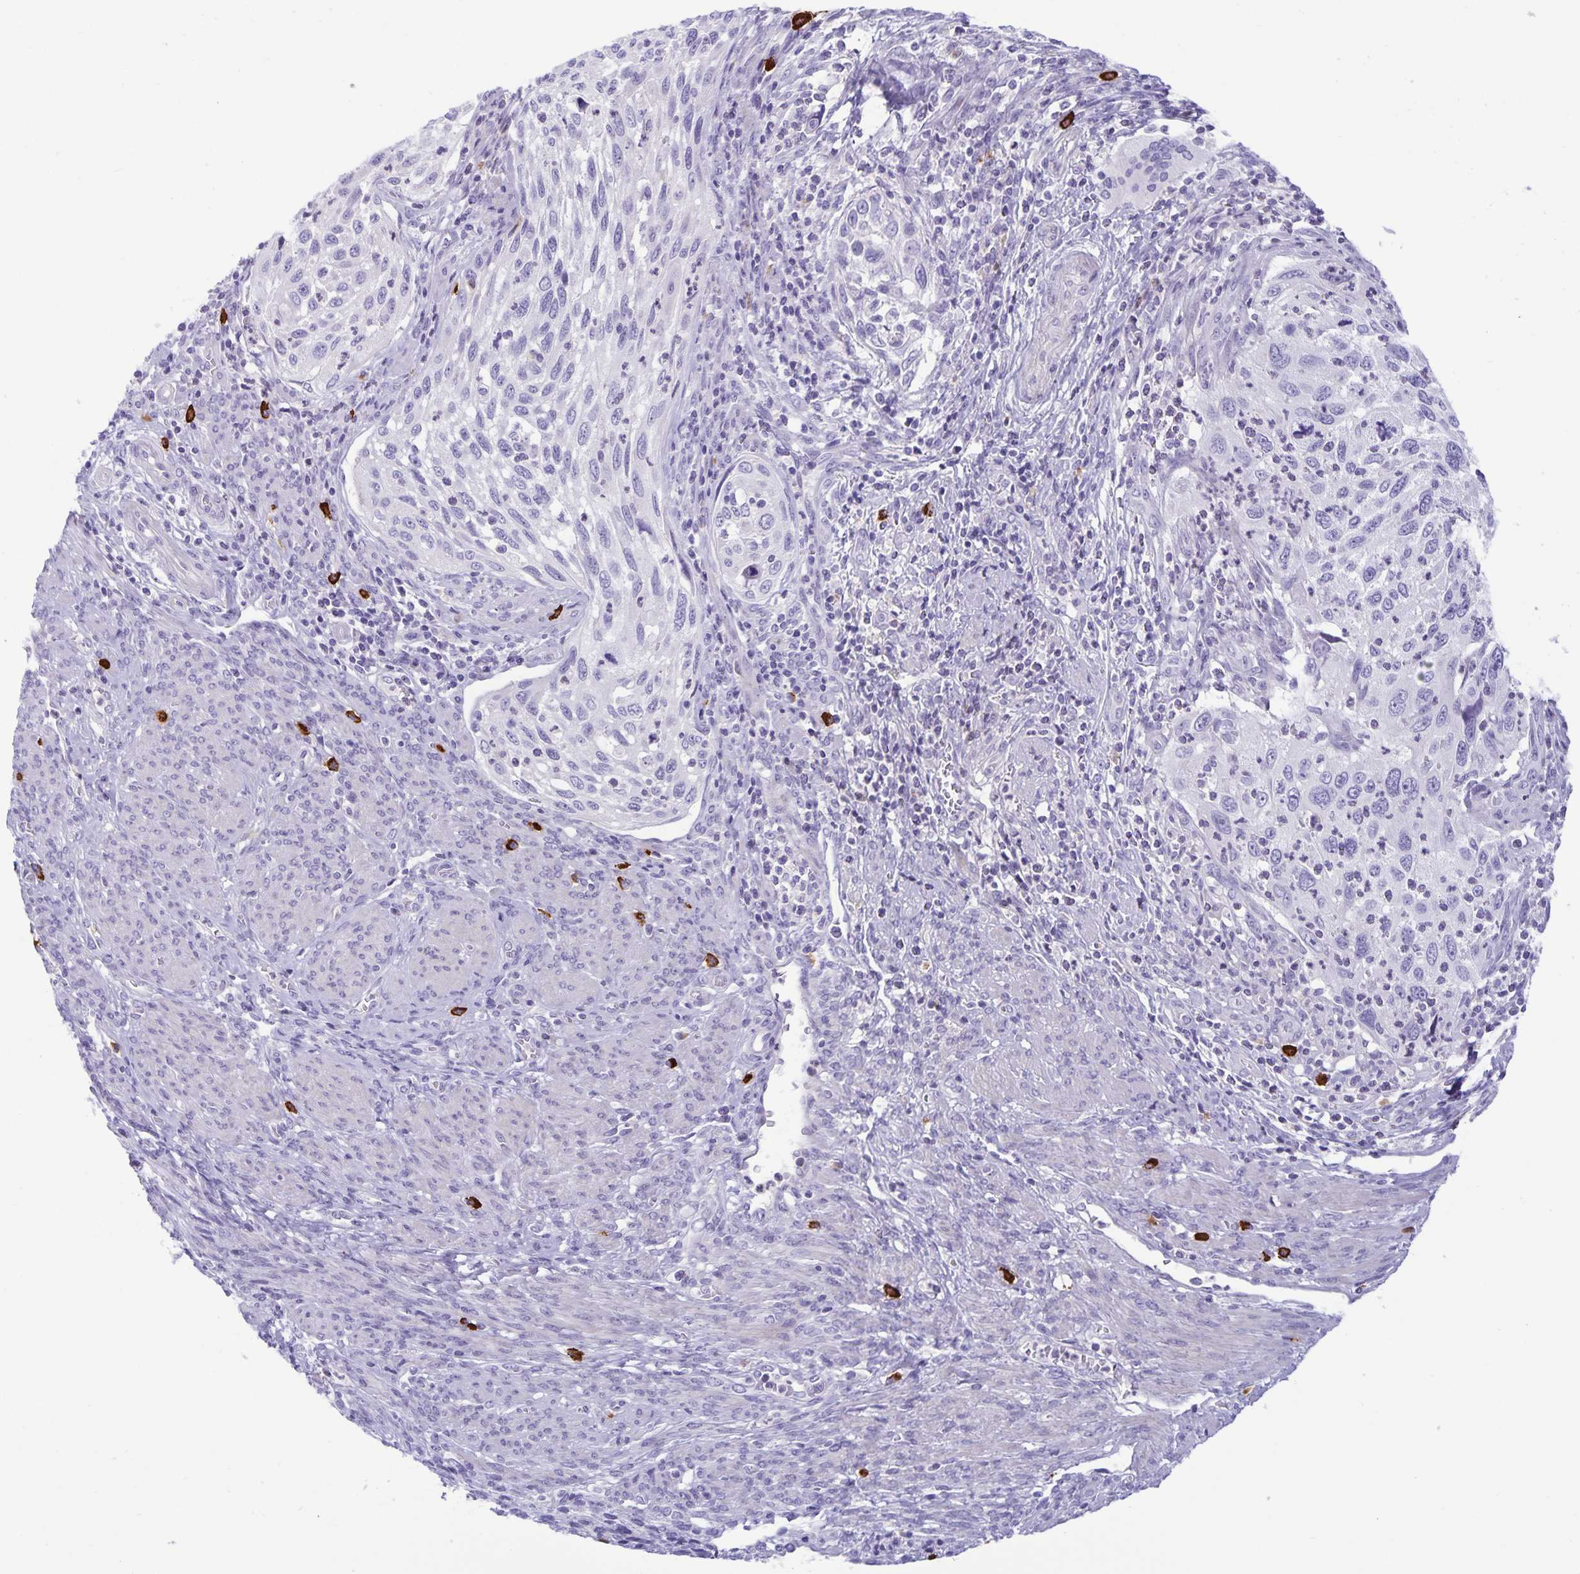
{"staining": {"intensity": "negative", "quantity": "none", "location": "none"}, "tissue": "cervical cancer", "cell_type": "Tumor cells", "image_type": "cancer", "snomed": [{"axis": "morphology", "description": "Squamous cell carcinoma, NOS"}, {"axis": "topography", "description": "Cervix"}], "caption": "Tumor cells show no significant staining in cervical cancer.", "gene": "IBTK", "patient": {"sex": "female", "age": 70}}